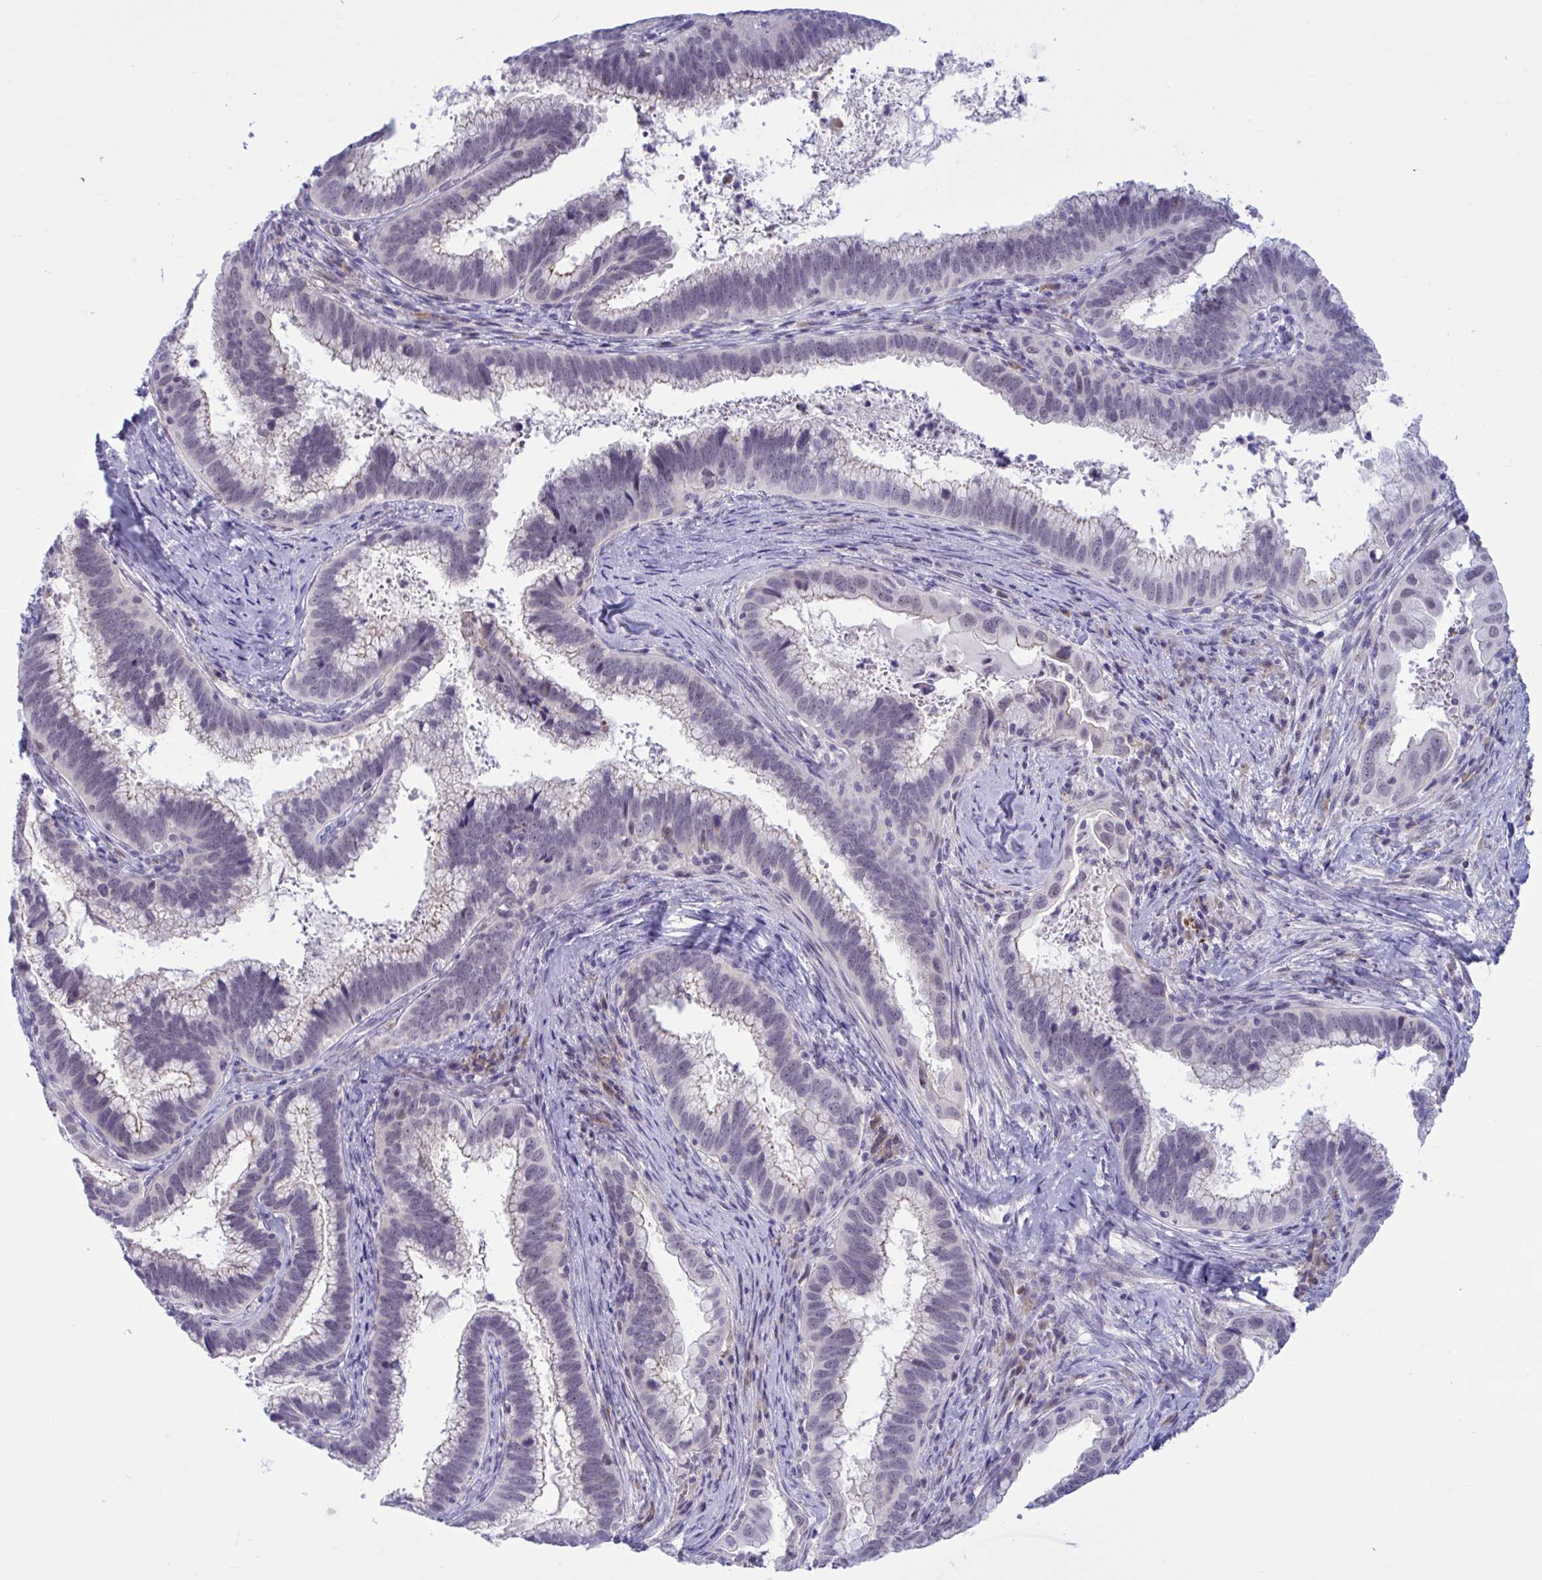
{"staining": {"intensity": "weak", "quantity": "<25%", "location": "nuclear"}, "tissue": "cervical cancer", "cell_type": "Tumor cells", "image_type": "cancer", "snomed": [{"axis": "morphology", "description": "Adenocarcinoma, NOS"}, {"axis": "topography", "description": "Cervix"}], "caption": "This is an immunohistochemistry (IHC) image of human cervical cancer. There is no expression in tumor cells.", "gene": "CNGB3", "patient": {"sex": "female", "age": 56}}